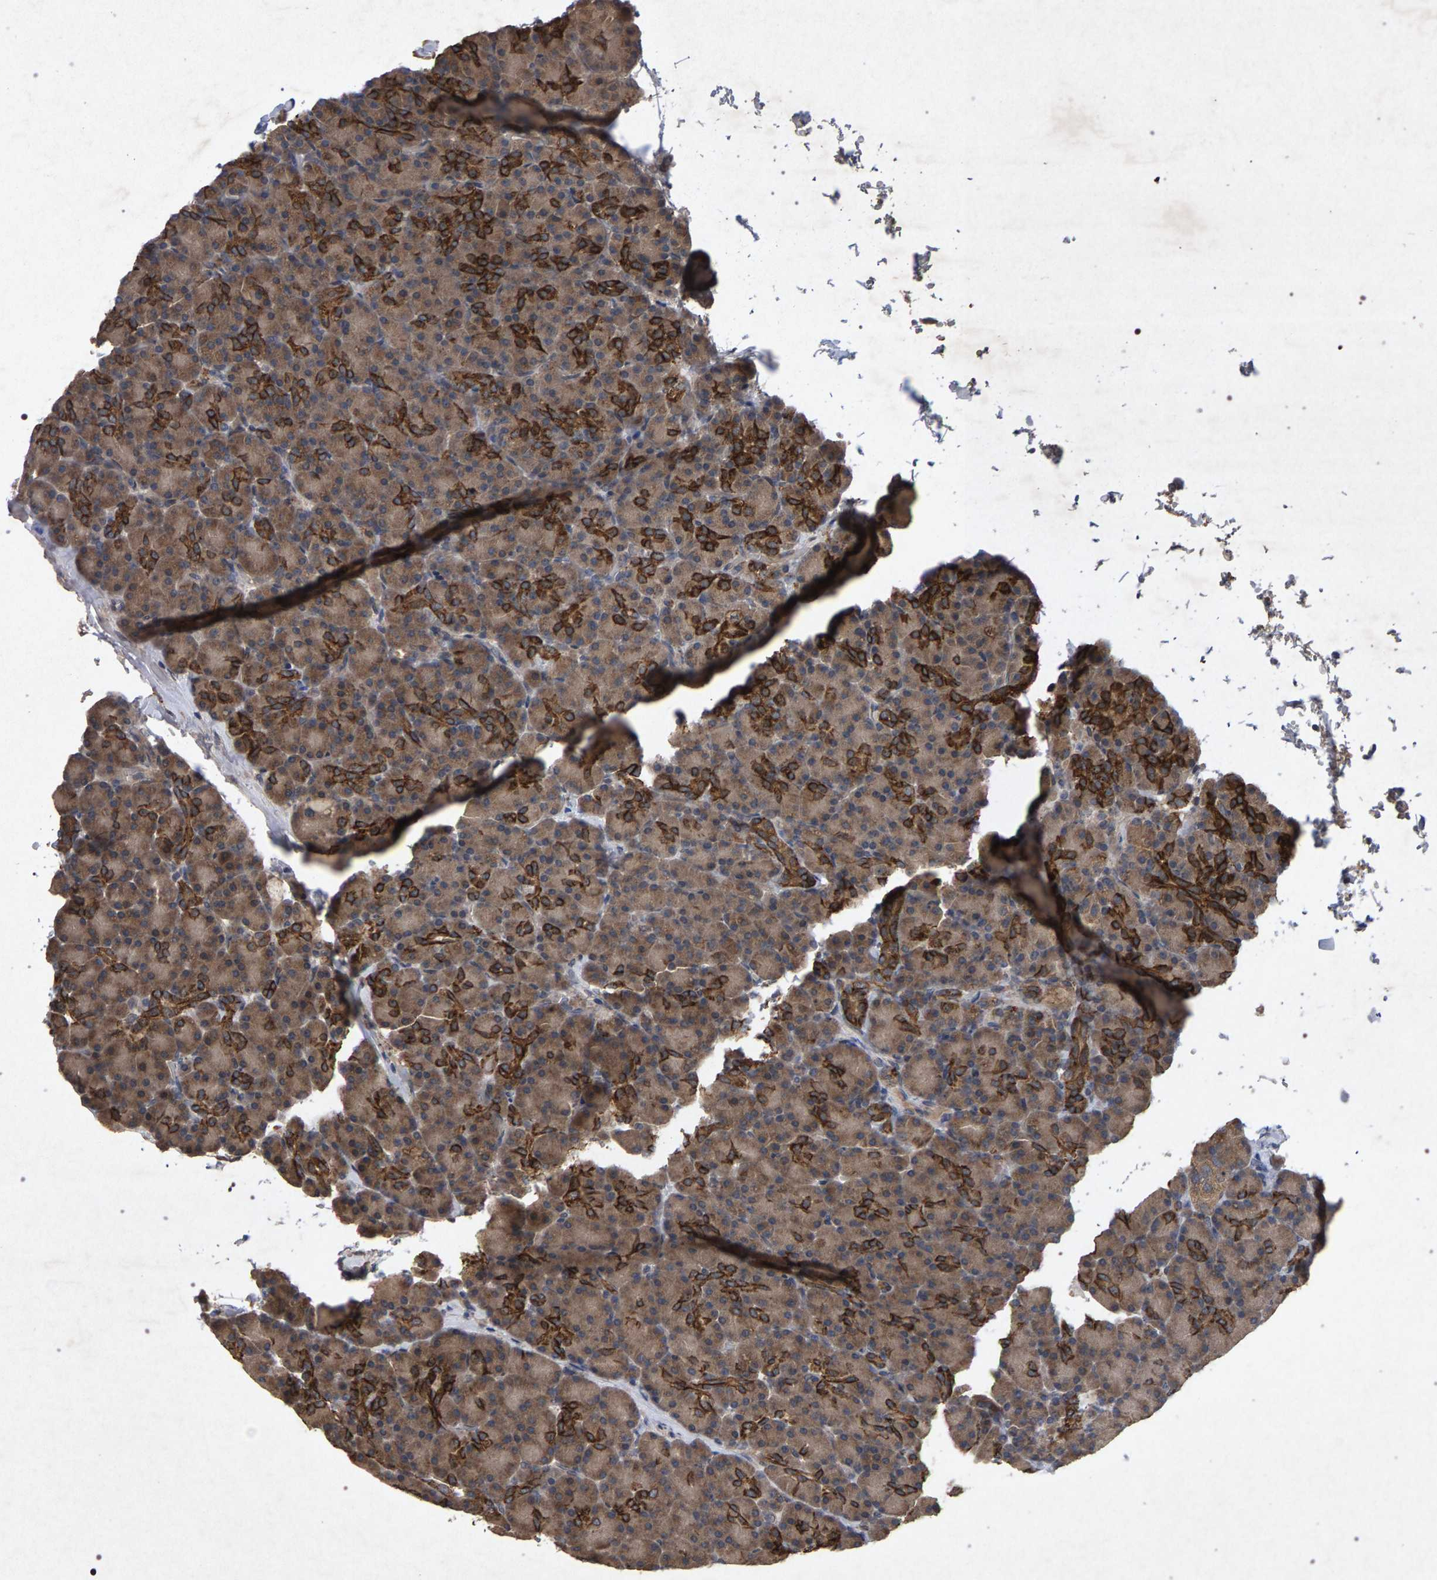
{"staining": {"intensity": "strong", "quantity": ">75%", "location": "cytoplasmic/membranous"}, "tissue": "pancreas", "cell_type": "Exocrine glandular cells", "image_type": "normal", "snomed": [{"axis": "morphology", "description": "Normal tissue, NOS"}, {"axis": "topography", "description": "Pancreas"}], "caption": "Protein expression analysis of benign human pancreas reveals strong cytoplasmic/membranous positivity in about >75% of exocrine glandular cells.", "gene": "SLC4A4", "patient": {"sex": "female", "age": 43}}